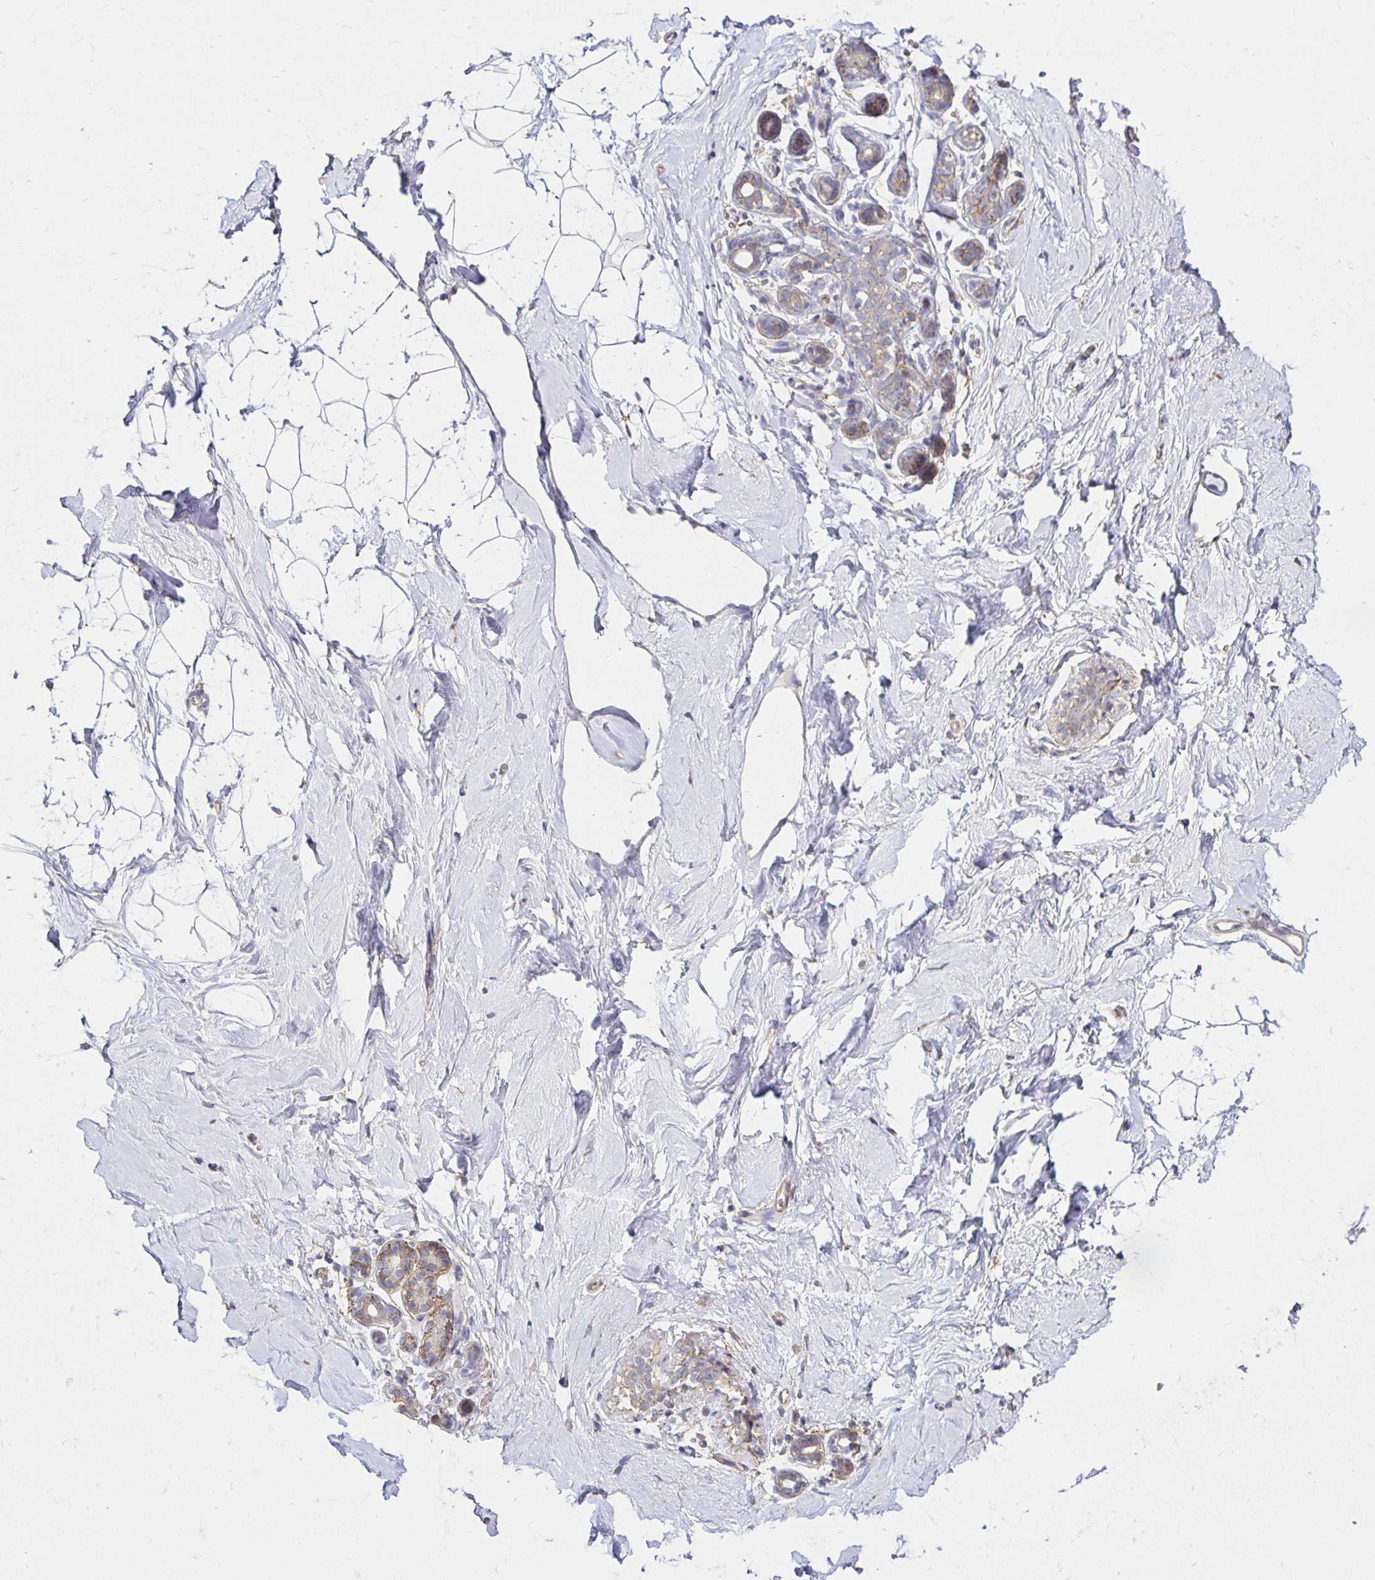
{"staining": {"intensity": "weak", "quantity": "25%-75%", "location": "cytoplasmic/membranous"}, "tissue": "breast", "cell_type": "Adipocytes", "image_type": "normal", "snomed": [{"axis": "morphology", "description": "Normal tissue, NOS"}, {"axis": "topography", "description": "Breast"}], "caption": "A low amount of weak cytoplasmic/membranous staining is identified in about 25%-75% of adipocytes in benign breast. The staining is performed using DAB brown chromogen to label protein expression. The nuclei are counter-stained blue using hematoxylin.", "gene": "PNPLA3", "patient": {"sex": "female", "age": 32}}